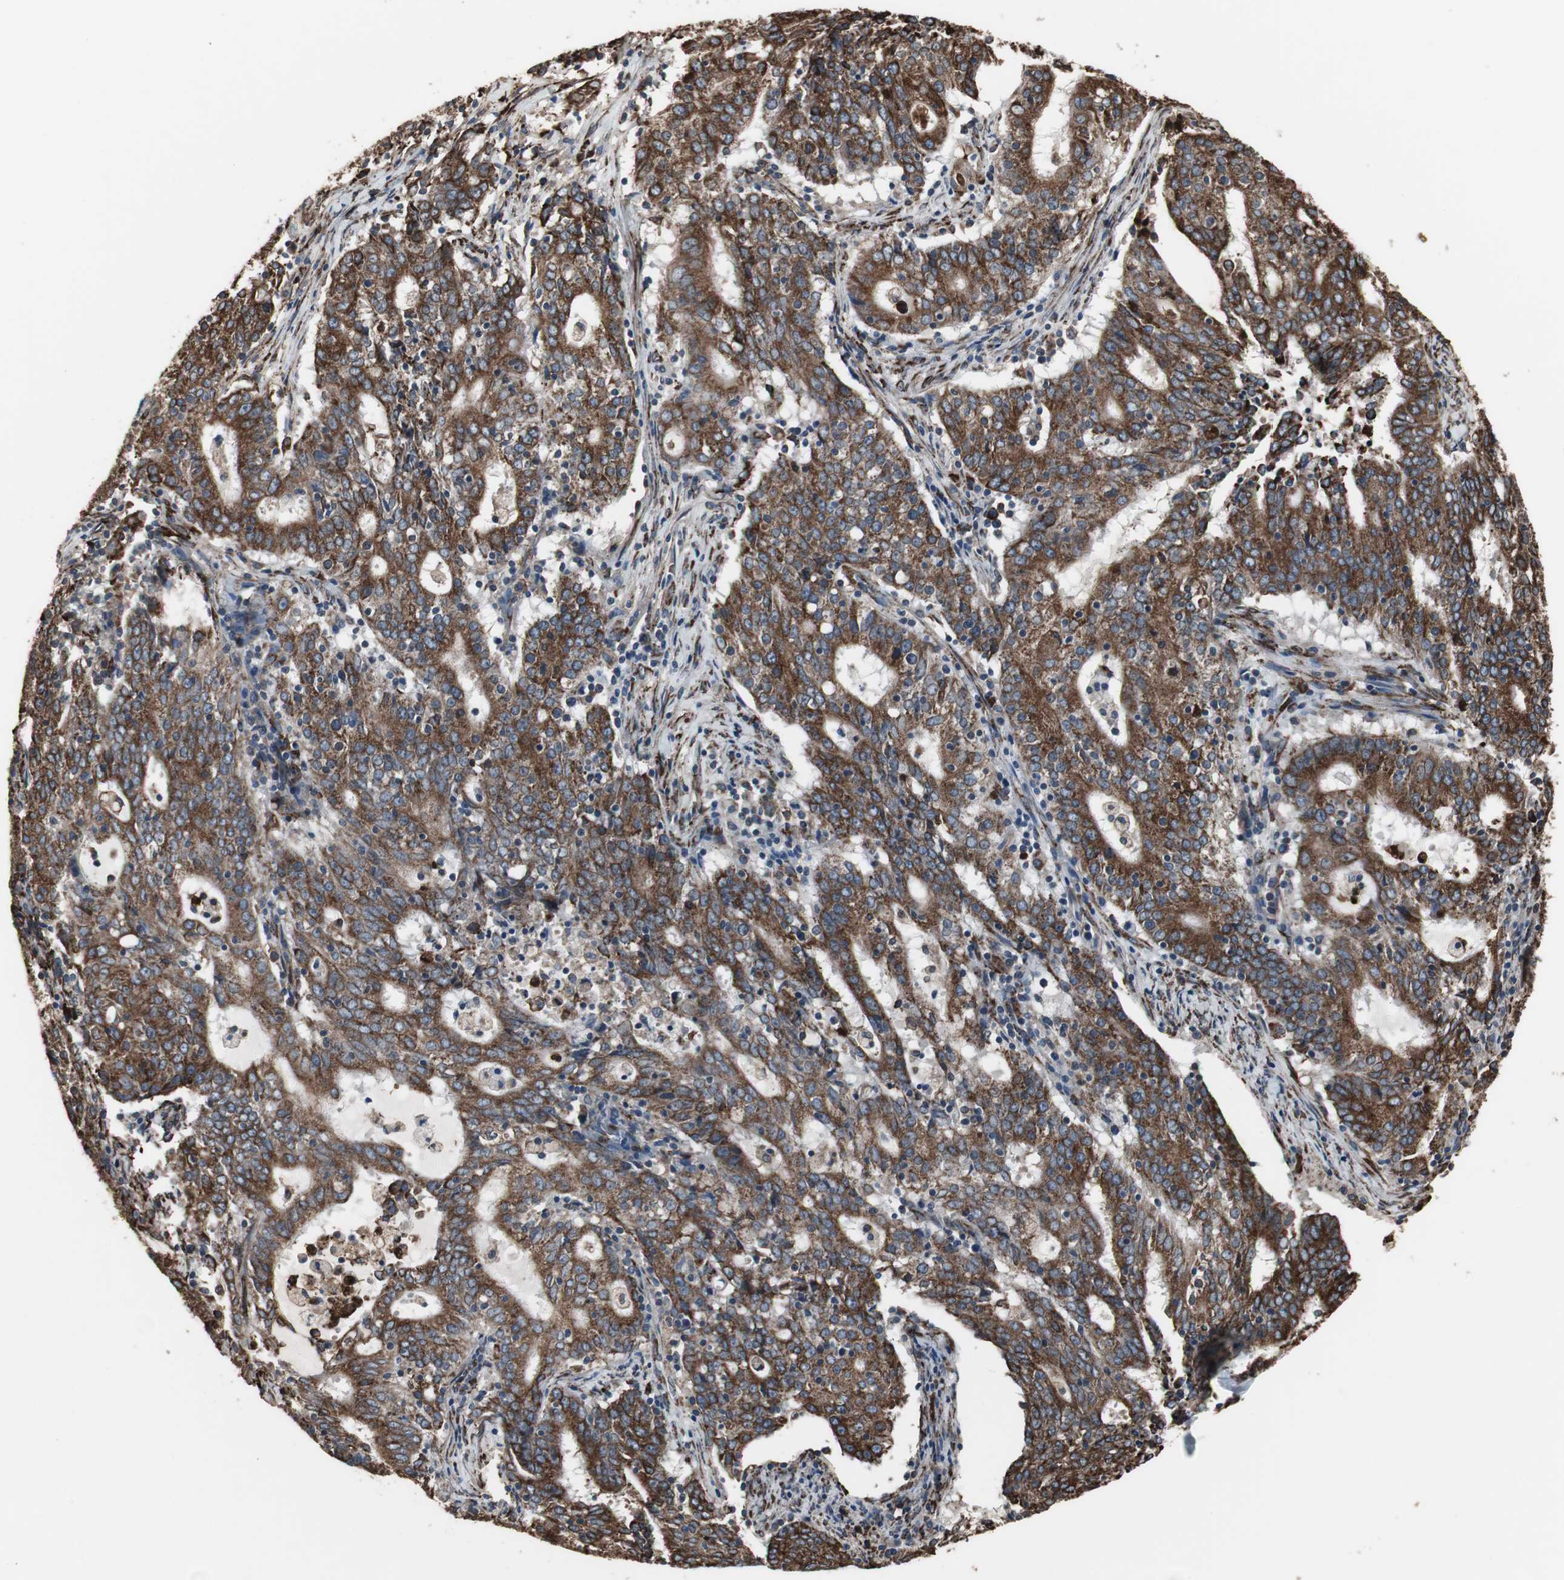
{"staining": {"intensity": "strong", "quantity": ">75%", "location": "cytoplasmic/membranous"}, "tissue": "cervical cancer", "cell_type": "Tumor cells", "image_type": "cancer", "snomed": [{"axis": "morphology", "description": "Adenocarcinoma, NOS"}, {"axis": "topography", "description": "Cervix"}], "caption": "An image of cervical cancer stained for a protein demonstrates strong cytoplasmic/membranous brown staining in tumor cells. (Stains: DAB (3,3'-diaminobenzidine) in brown, nuclei in blue, Microscopy: brightfield microscopy at high magnification).", "gene": "CALU", "patient": {"sex": "female", "age": 44}}